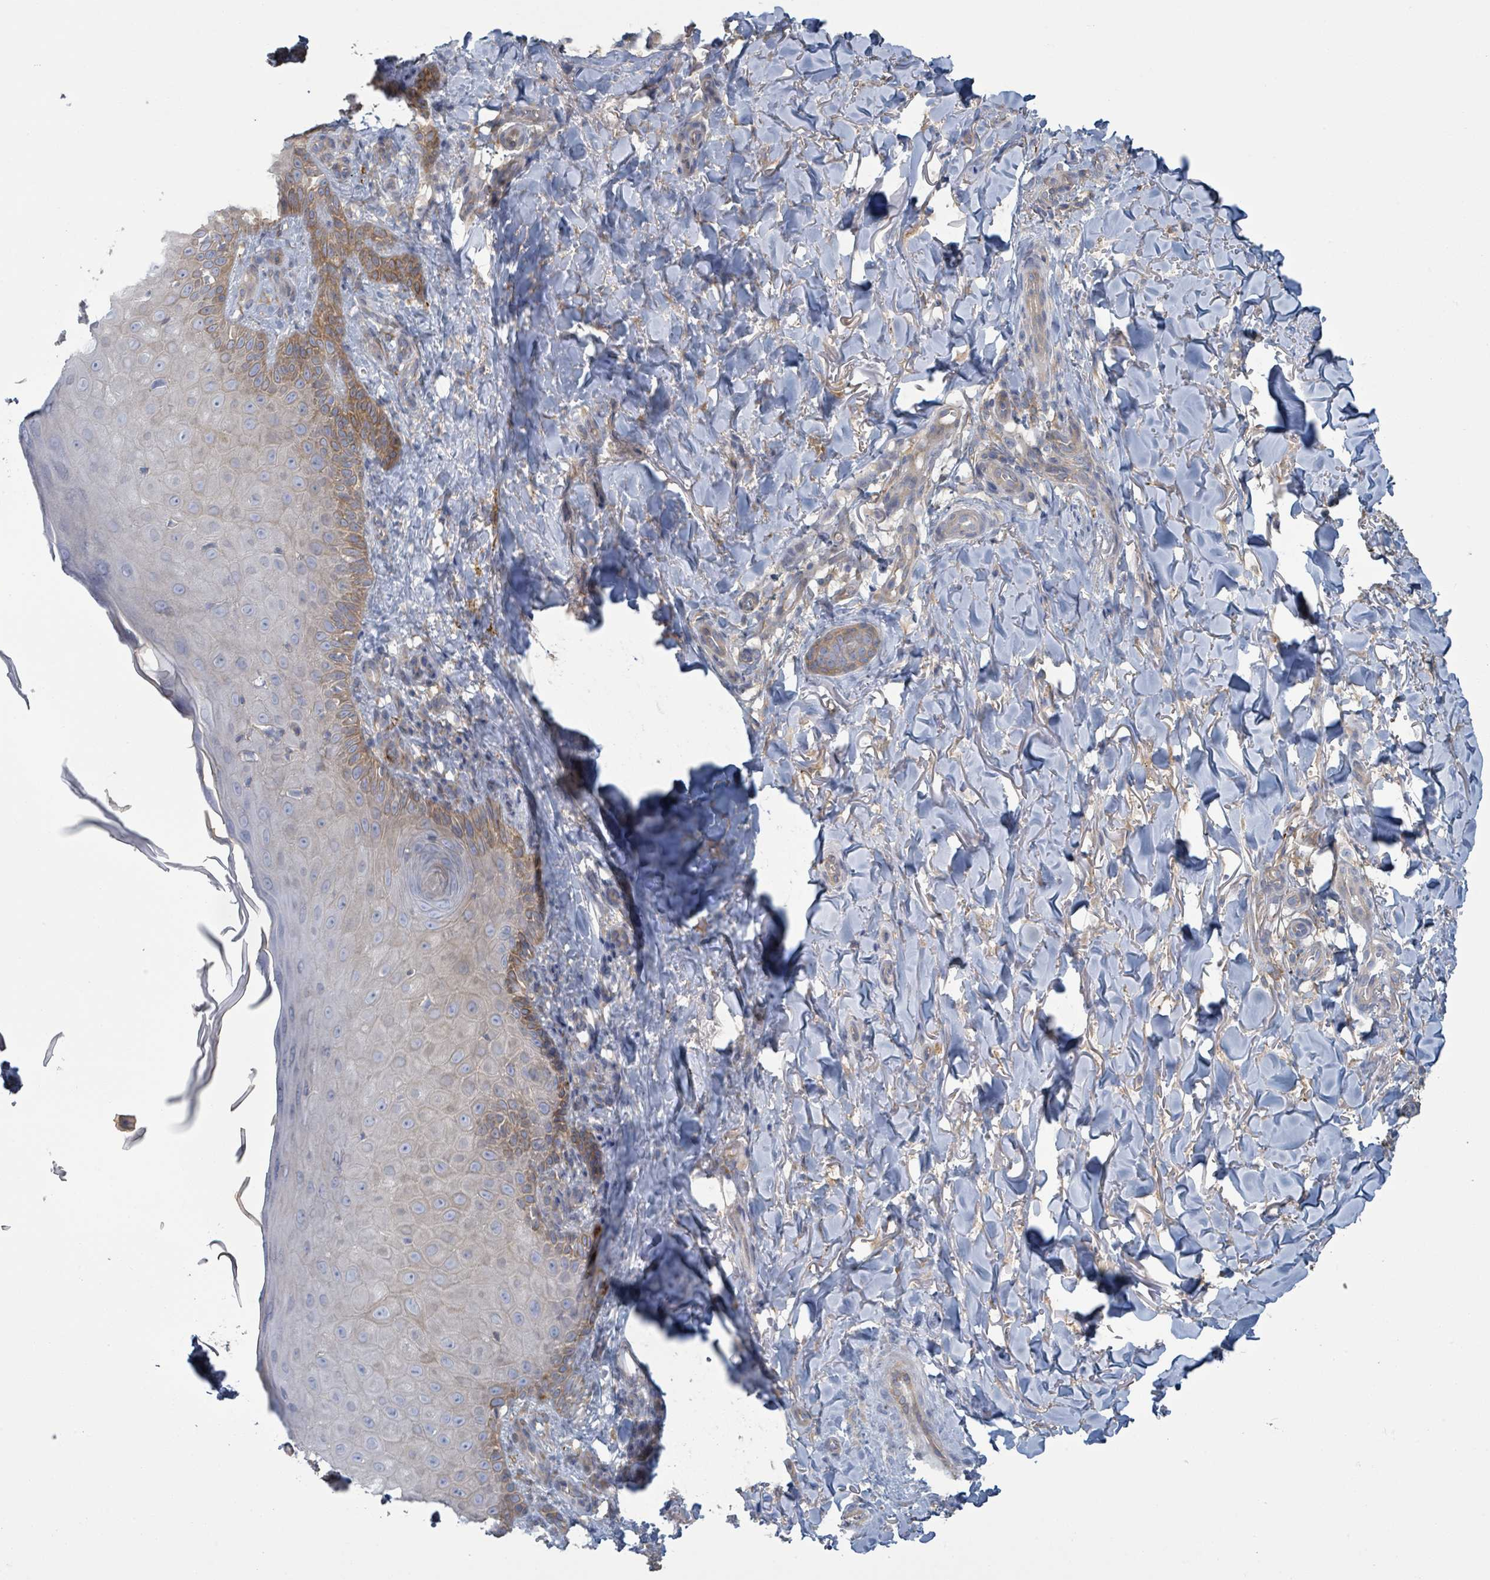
{"staining": {"intensity": "weak", "quantity": ">75%", "location": "cytoplasmic/membranous"}, "tissue": "skin", "cell_type": "Fibroblasts", "image_type": "normal", "snomed": [{"axis": "morphology", "description": "Normal tissue, NOS"}, {"axis": "topography", "description": "Skin"}], "caption": "A low amount of weak cytoplasmic/membranous staining is present in about >75% of fibroblasts in unremarkable skin.", "gene": "COL13A1", "patient": {"sex": "male", "age": 81}}